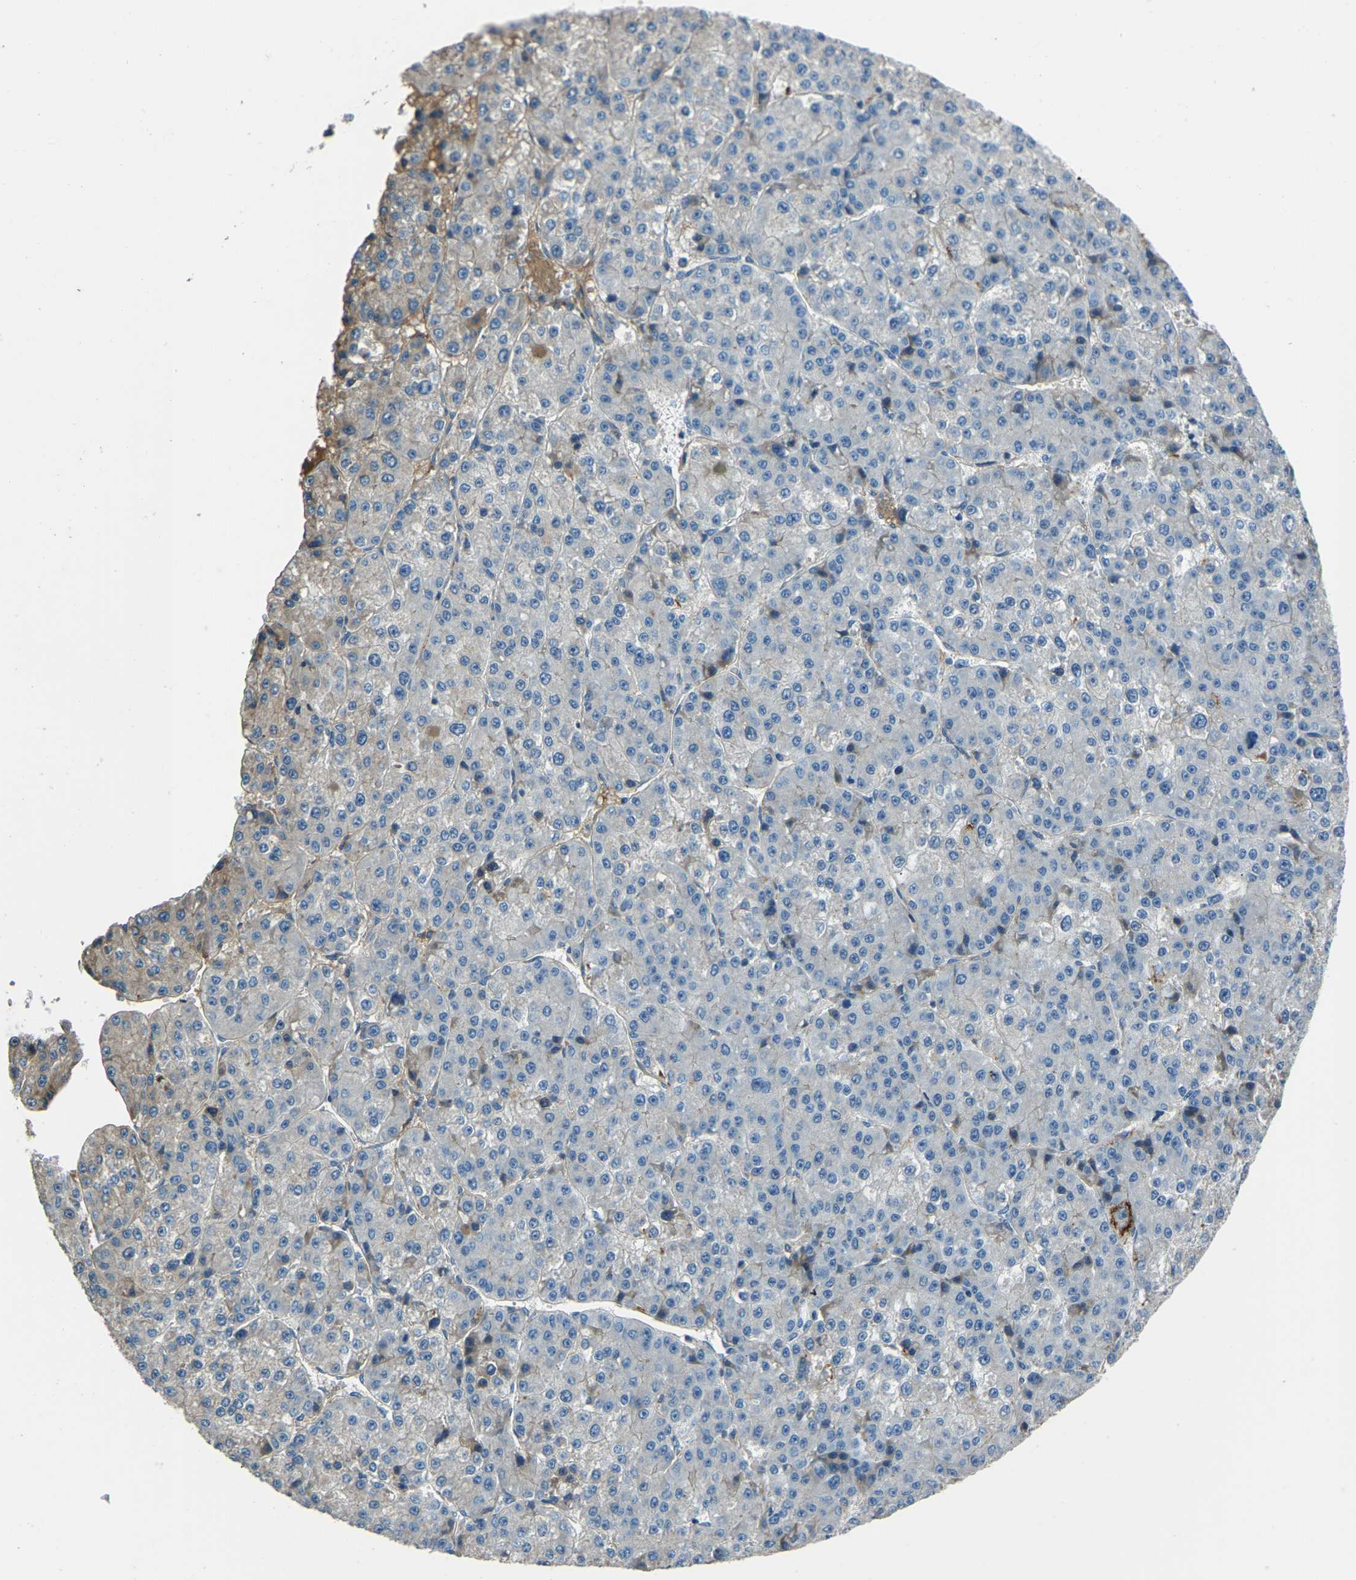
{"staining": {"intensity": "negative", "quantity": "none", "location": "none"}, "tissue": "liver cancer", "cell_type": "Tumor cells", "image_type": "cancer", "snomed": [{"axis": "morphology", "description": "Carcinoma, Hepatocellular, NOS"}, {"axis": "topography", "description": "Liver"}], "caption": "Protein analysis of hepatocellular carcinoma (liver) displays no significant staining in tumor cells. (Immunohistochemistry, brightfield microscopy, high magnification).", "gene": "COL3A1", "patient": {"sex": "female", "age": 73}}